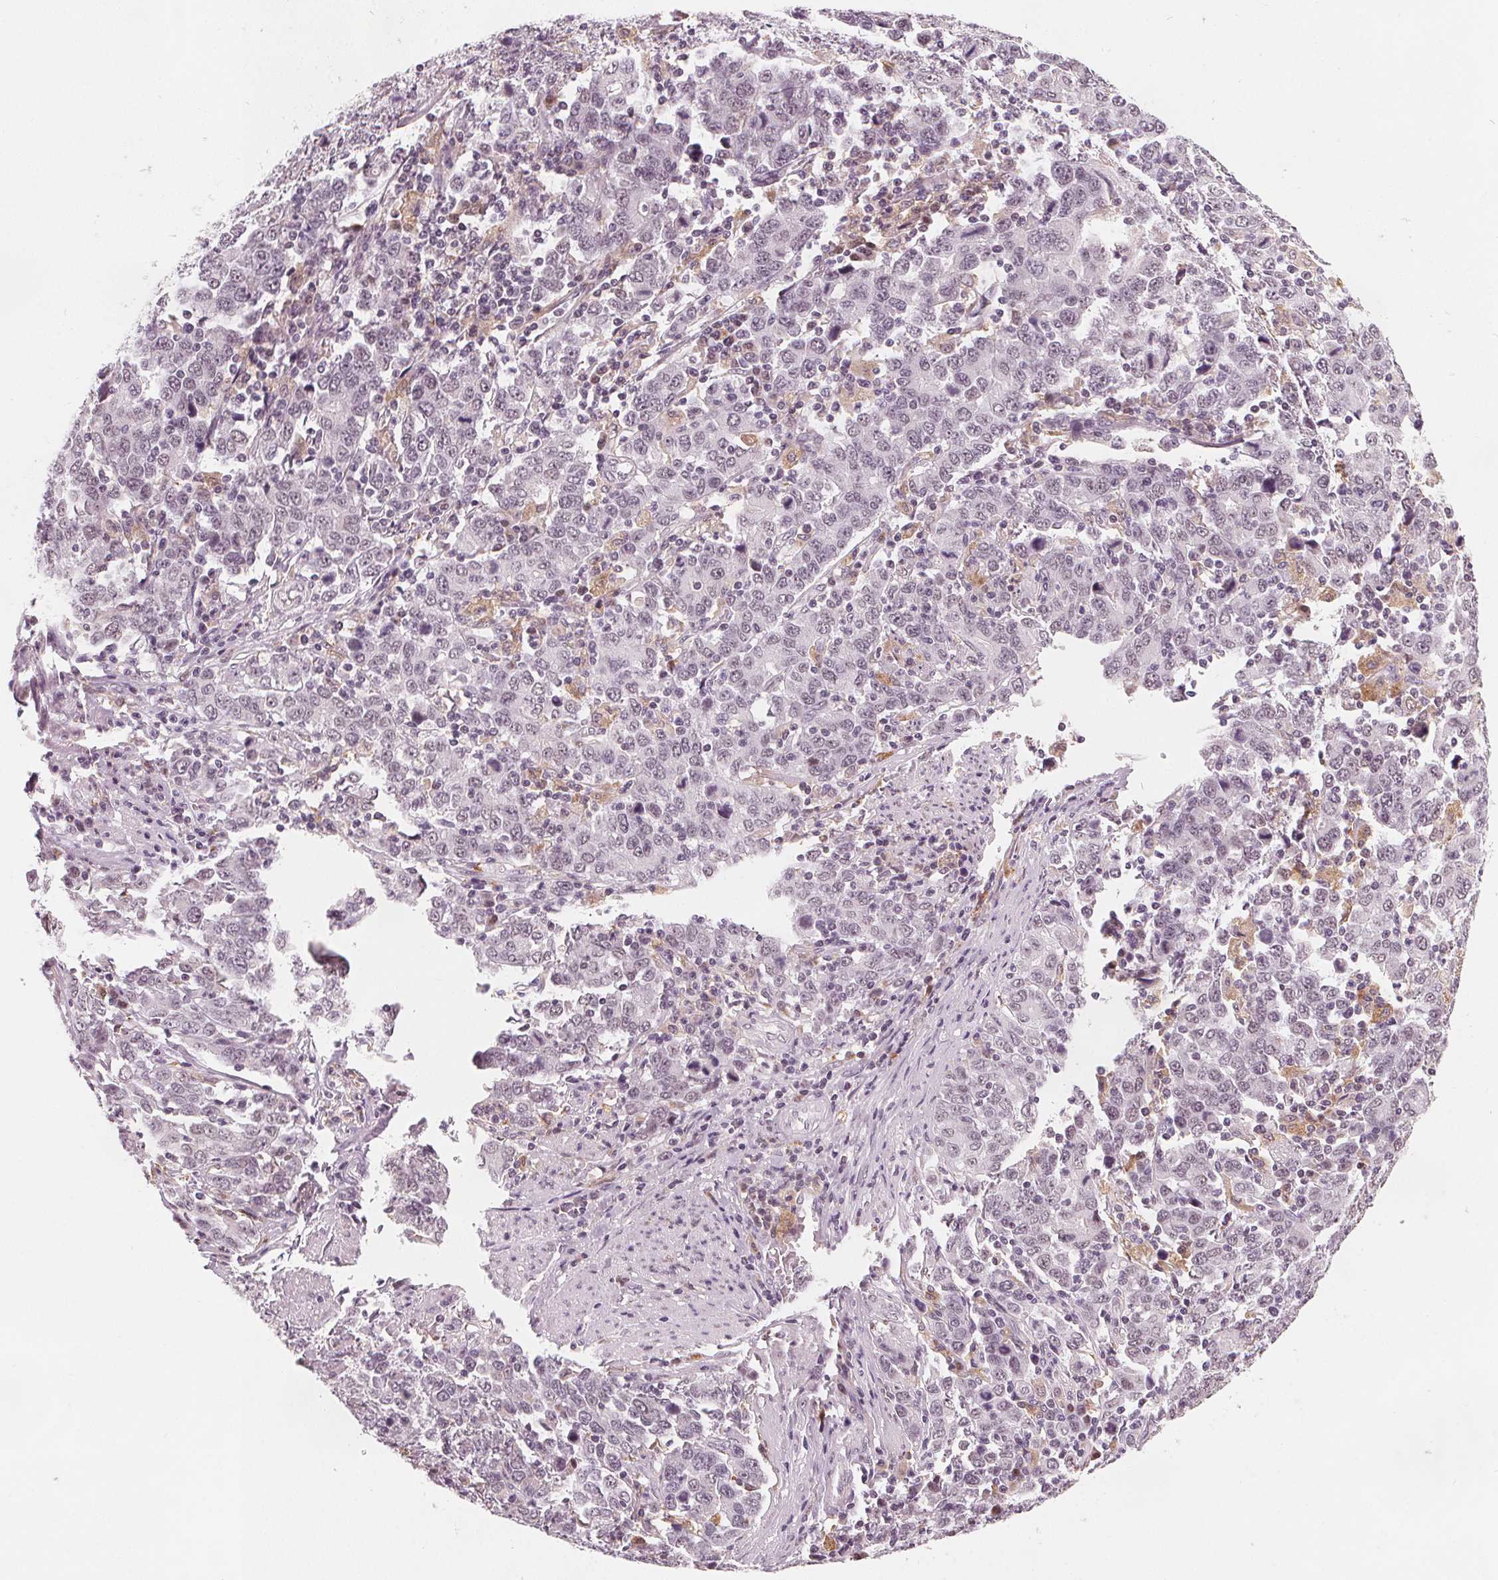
{"staining": {"intensity": "negative", "quantity": "none", "location": "none"}, "tissue": "stomach cancer", "cell_type": "Tumor cells", "image_type": "cancer", "snomed": [{"axis": "morphology", "description": "Adenocarcinoma, NOS"}, {"axis": "topography", "description": "Stomach, upper"}], "caption": "DAB (3,3'-diaminobenzidine) immunohistochemical staining of human stomach adenocarcinoma demonstrates no significant positivity in tumor cells.", "gene": "DPM2", "patient": {"sex": "male", "age": 69}}